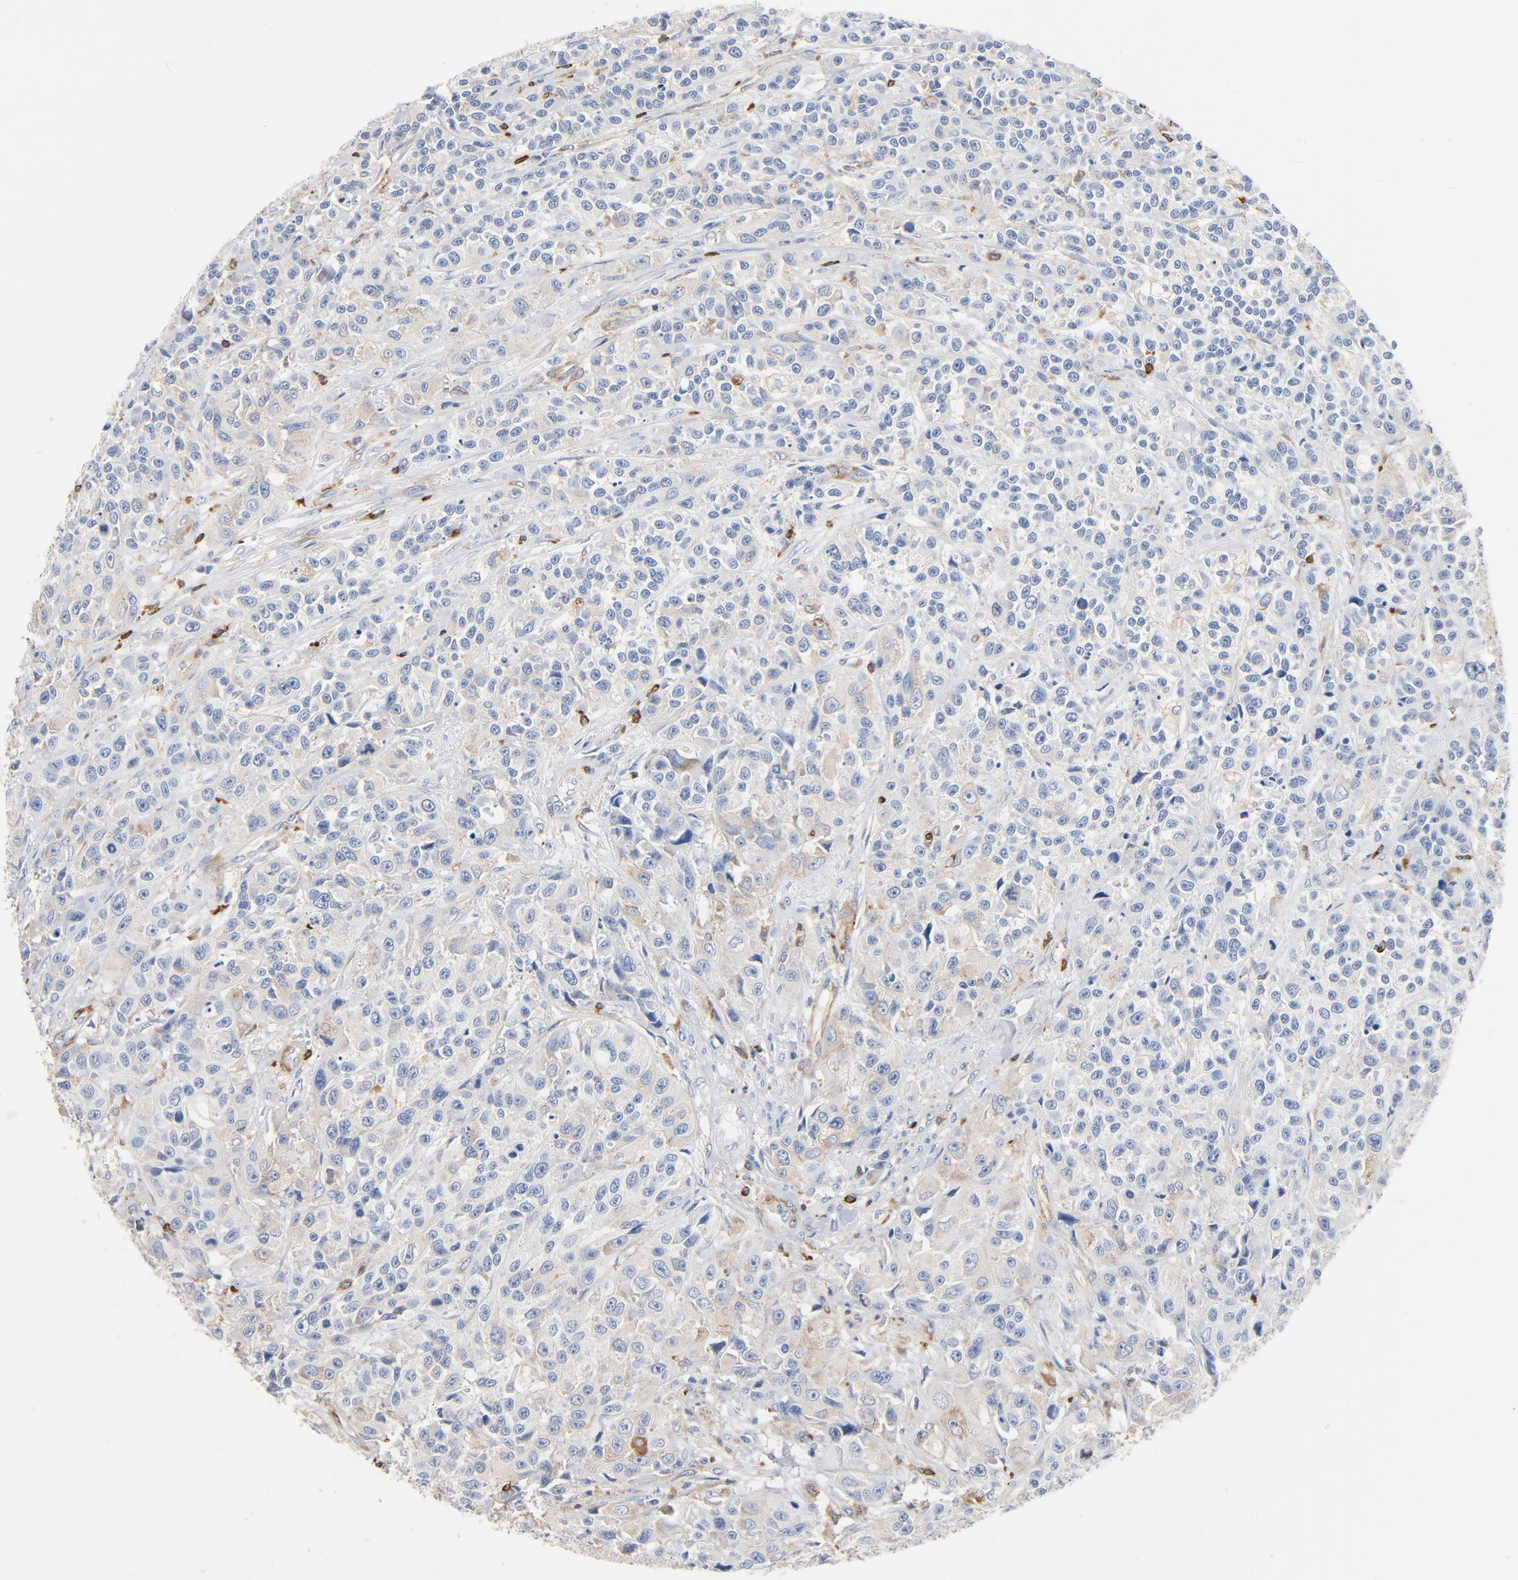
{"staining": {"intensity": "negative", "quantity": "none", "location": "none"}, "tissue": "urothelial cancer", "cell_type": "Tumor cells", "image_type": "cancer", "snomed": [{"axis": "morphology", "description": "Urothelial carcinoma, High grade"}, {"axis": "topography", "description": "Urinary bladder"}], "caption": "DAB (3,3'-diaminobenzidine) immunohistochemical staining of urothelial cancer exhibits no significant expression in tumor cells.", "gene": "SH3KBP1", "patient": {"sex": "female", "age": 81}}